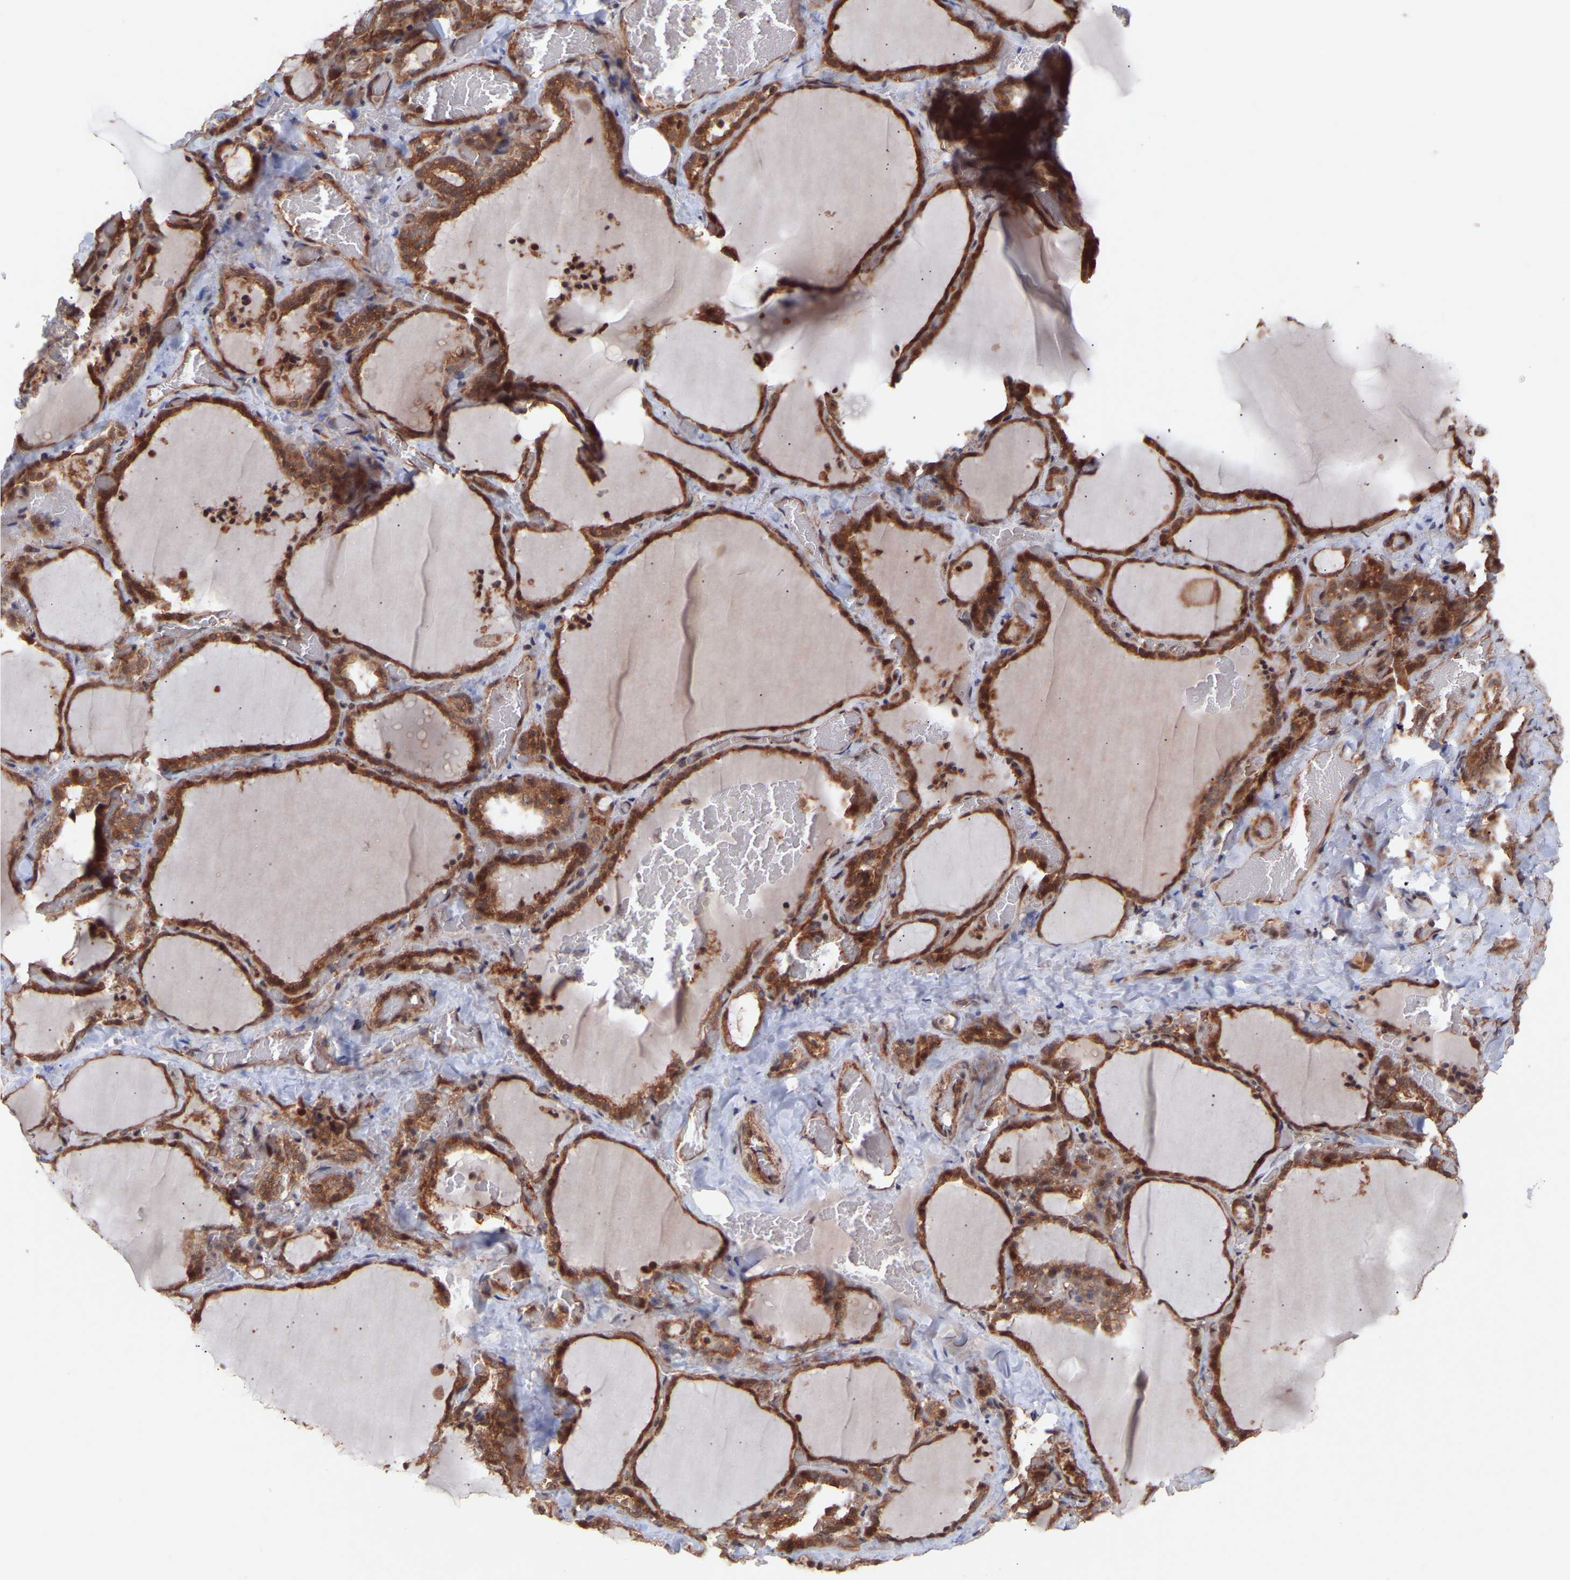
{"staining": {"intensity": "strong", "quantity": ">75%", "location": "cytoplasmic/membranous"}, "tissue": "thyroid gland", "cell_type": "Glandular cells", "image_type": "normal", "snomed": [{"axis": "morphology", "description": "Normal tissue, NOS"}, {"axis": "topography", "description": "Thyroid gland"}], "caption": "Strong cytoplasmic/membranous protein positivity is identified in about >75% of glandular cells in thyroid gland. (DAB IHC with brightfield microscopy, high magnification).", "gene": "PDLIM5", "patient": {"sex": "female", "age": 22}}